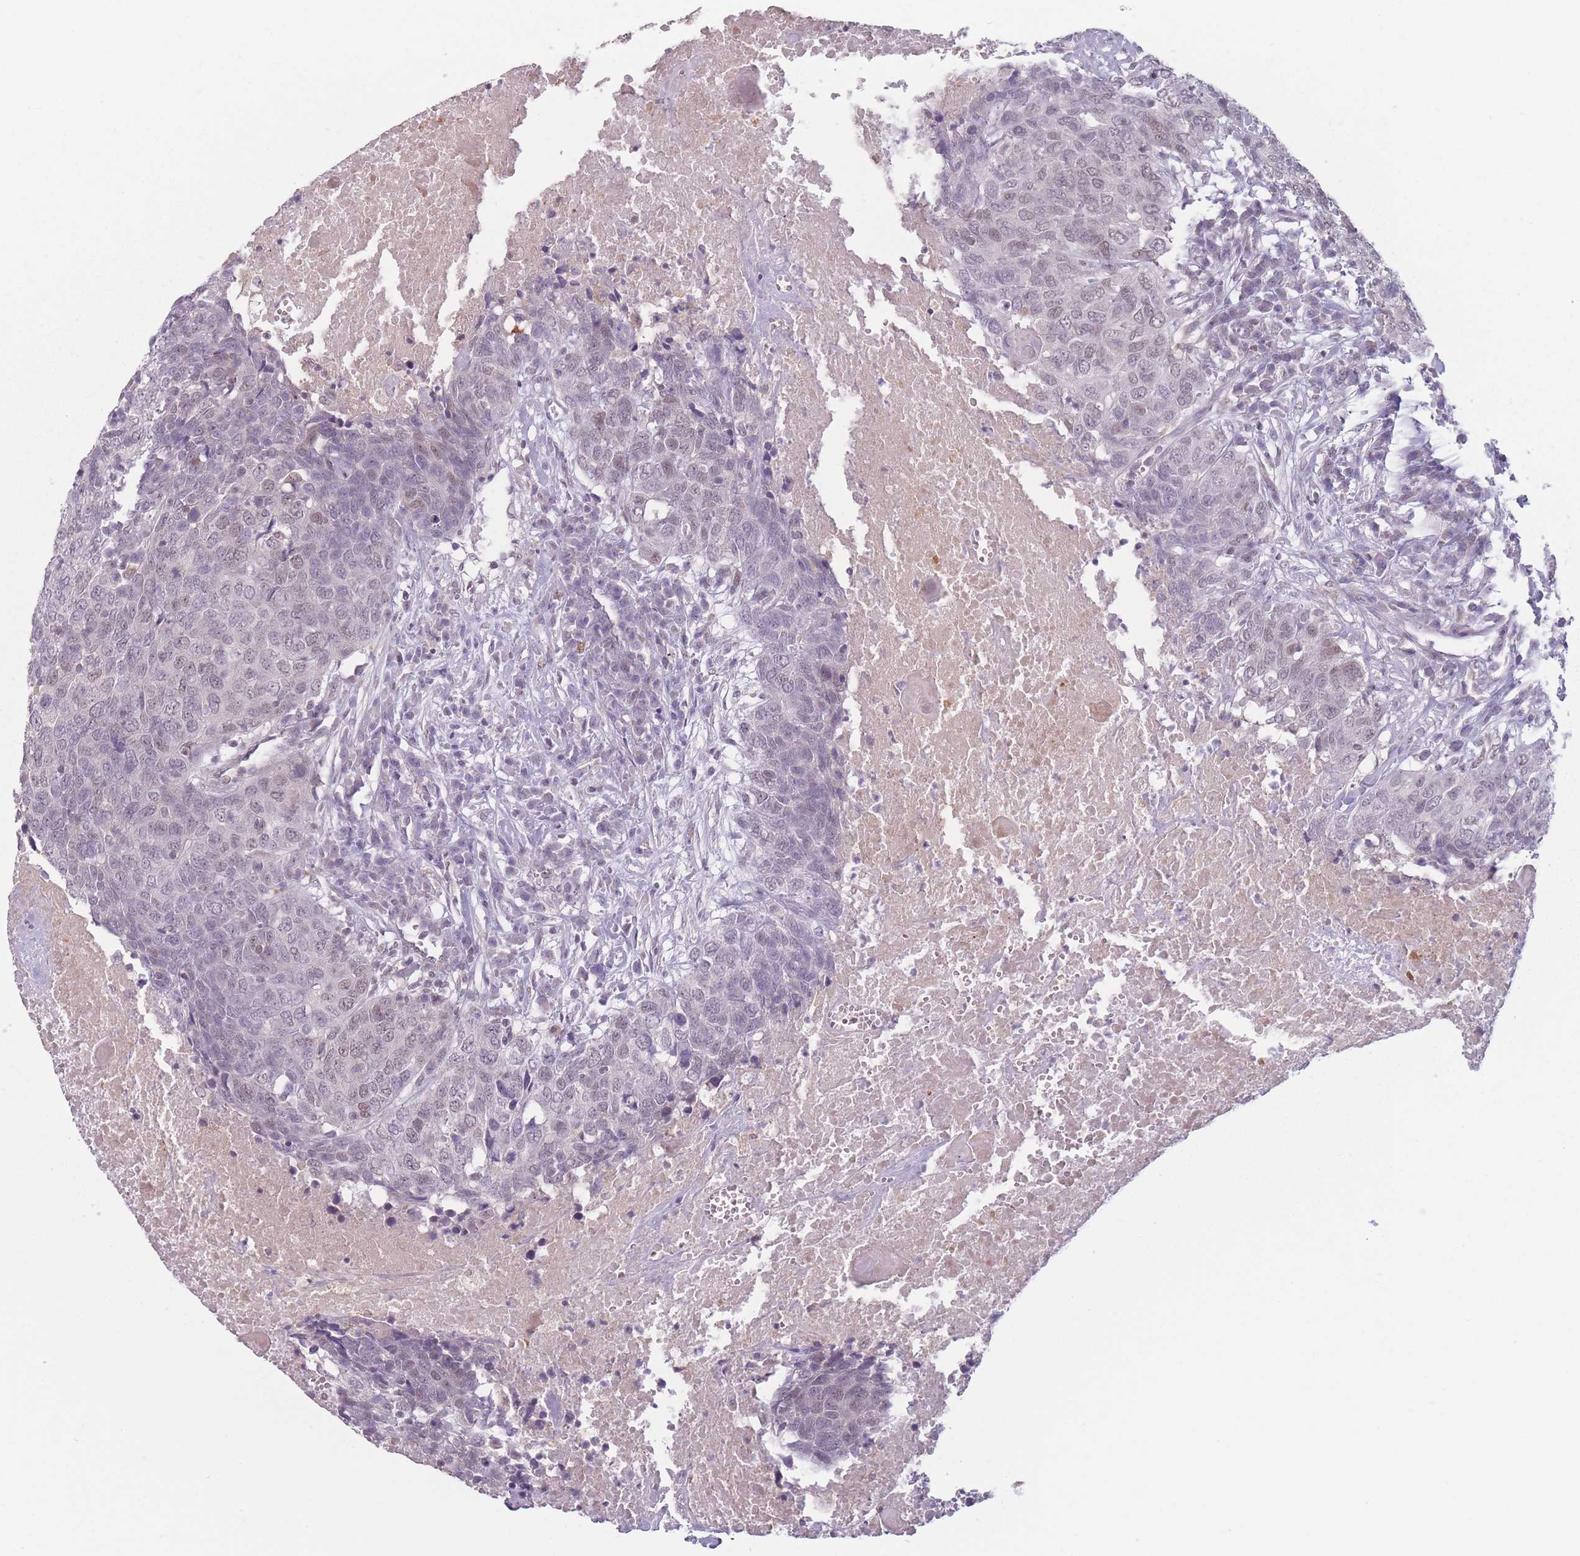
{"staining": {"intensity": "weak", "quantity": "25%-75%", "location": "nuclear"}, "tissue": "head and neck cancer", "cell_type": "Tumor cells", "image_type": "cancer", "snomed": [{"axis": "morphology", "description": "Squamous cell carcinoma, NOS"}, {"axis": "topography", "description": "Head-Neck"}], "caption": "Immunohistochemistry (IHC) (DAB (3,3'-diaminobenzidine)) staining of head and neck cancer (squamous cell carcinoma) demonstrates weak nuclear protein positivity in about 25%-75% of tumor cells.", "gene": "OR10C1", "patient": {"sex": "male", "age": 66}}